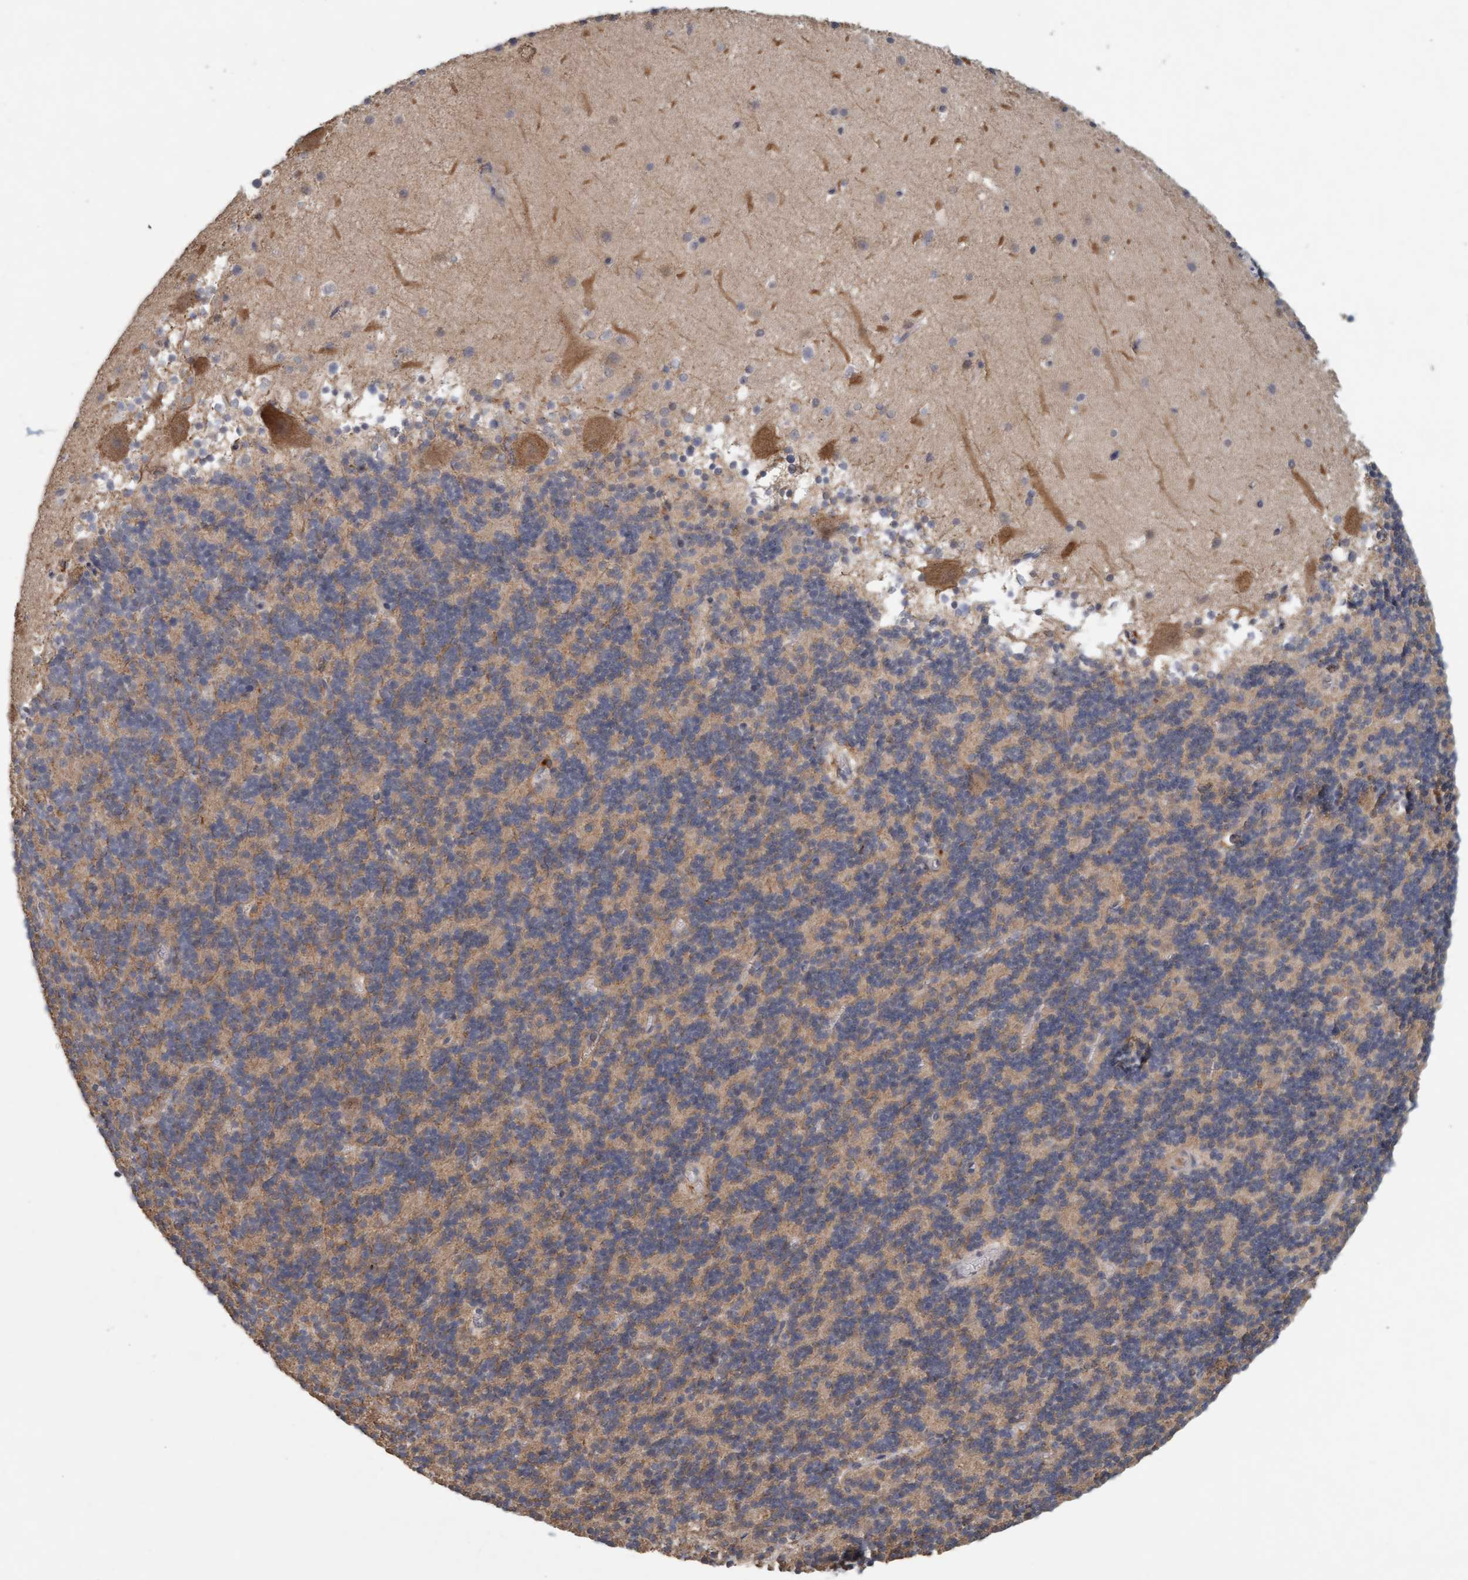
{"staining": {"intensity": "weak", "quantity": "<25%", "location": "cytoplasmic/membranous"}, "tissue": "cerebellum", "cell_type": "Cells in granular layer", "image_type": "normal", "snomed": [{"axis": "morphology", "description": "Normal tissue, NOS"}, {"axis": "topography", "description": "Cerebellum"}], "caption": "The micrograph demonstrates no staining of cells in granular layer in unremarkable cerebellum. Nuclei are stained in blue.", "gene": "VSIG8", "patient": {"sex": "male", "age": 45}}